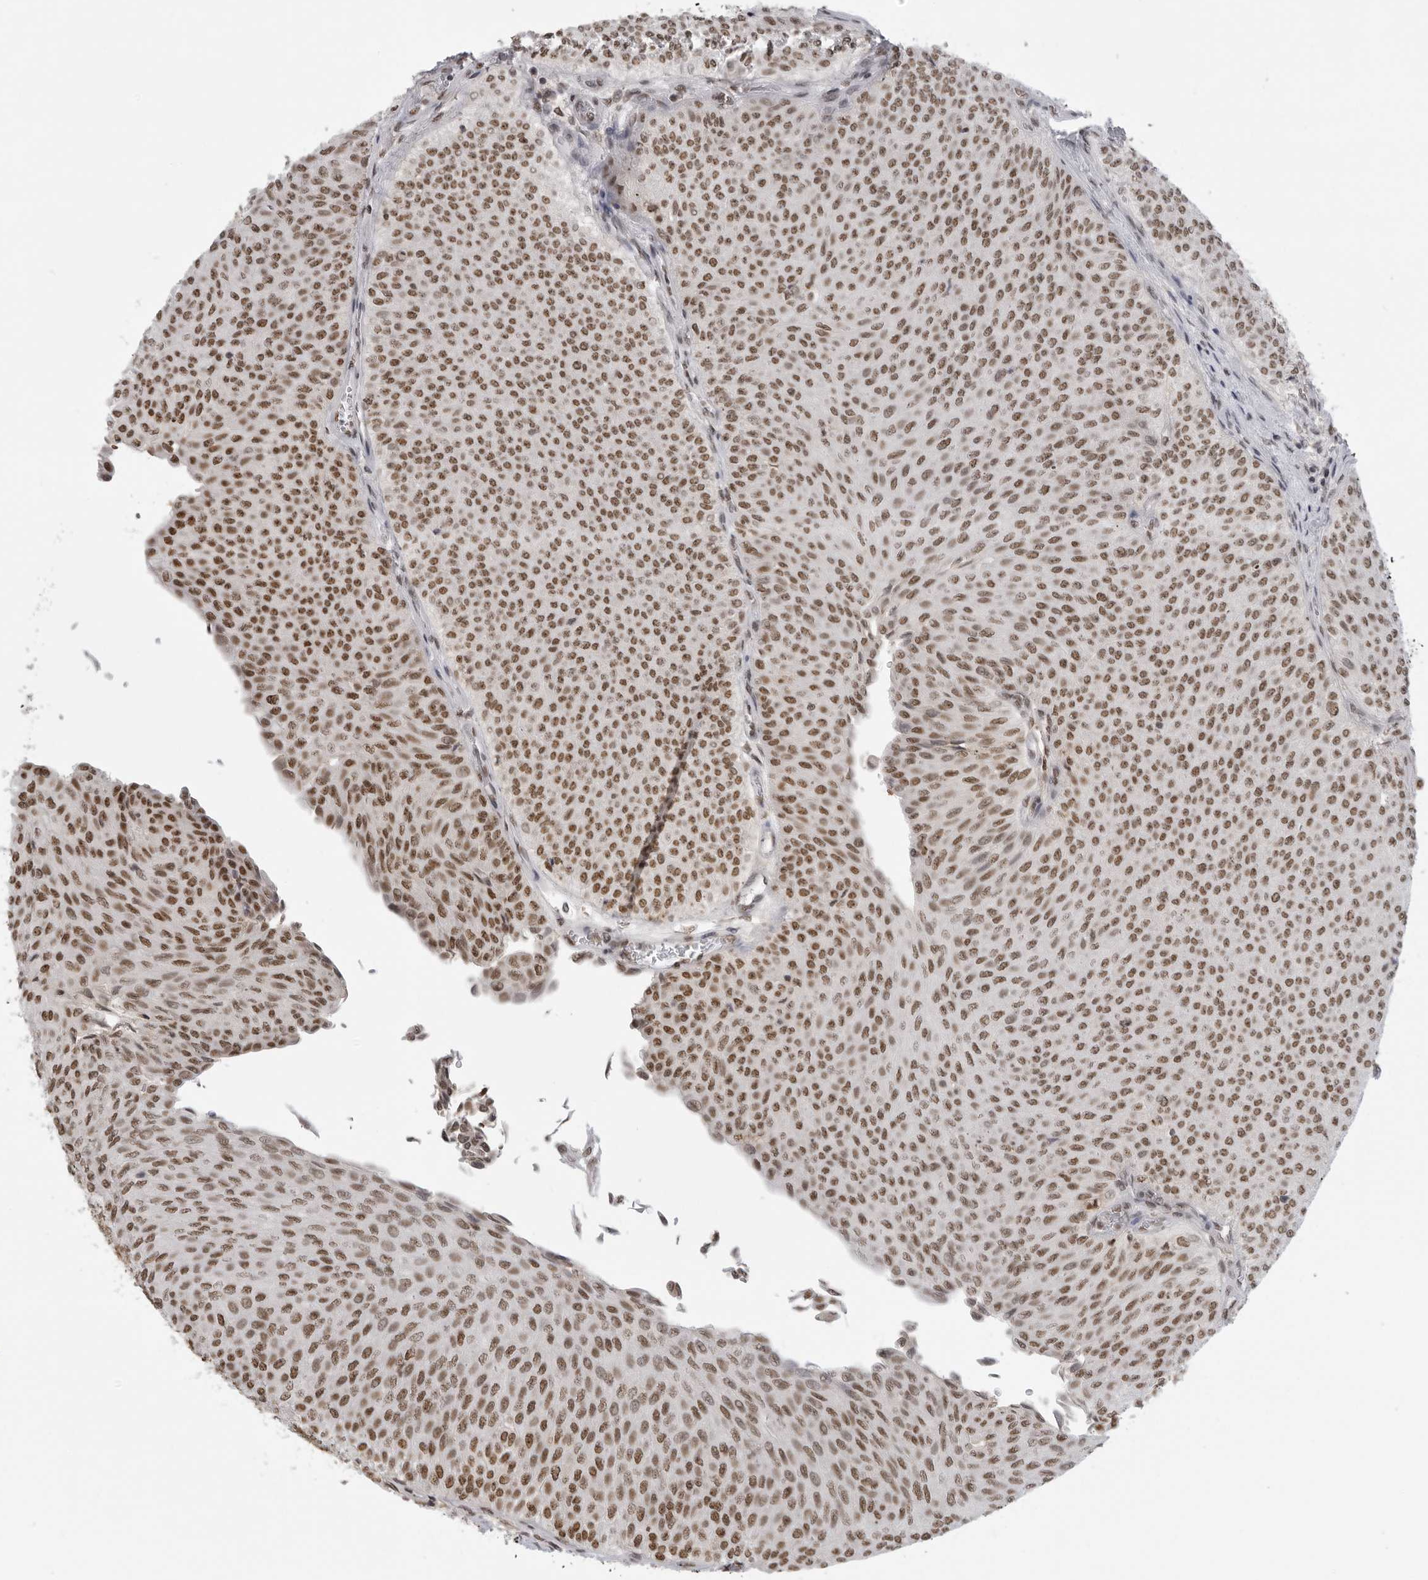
{"staining": {"intensity": "moderate", "quantity": ">75%", "location": "nuclear"}, "tissue": "urothelial cancer", "cell_type": "Tumor cells", "image_type": "cancer", "snomed": [{"axis": "morphology", "description": "Urothelial carcinoma, Low grade"}, {"axis": "topography", "description": "Urinary bladder"}], "caption": "DAB (3,3'-diaminobenzidine) immunohistochemical staining of human low-grade urothelial carcinoma exhibits moderate nuclear protein staining in about >75% of tumor cells. (brown staining indicates protein expression, while blue staining denotes nuclei).", "gene": "RPA2", "patient": {"sex": "male", "age": 78}}